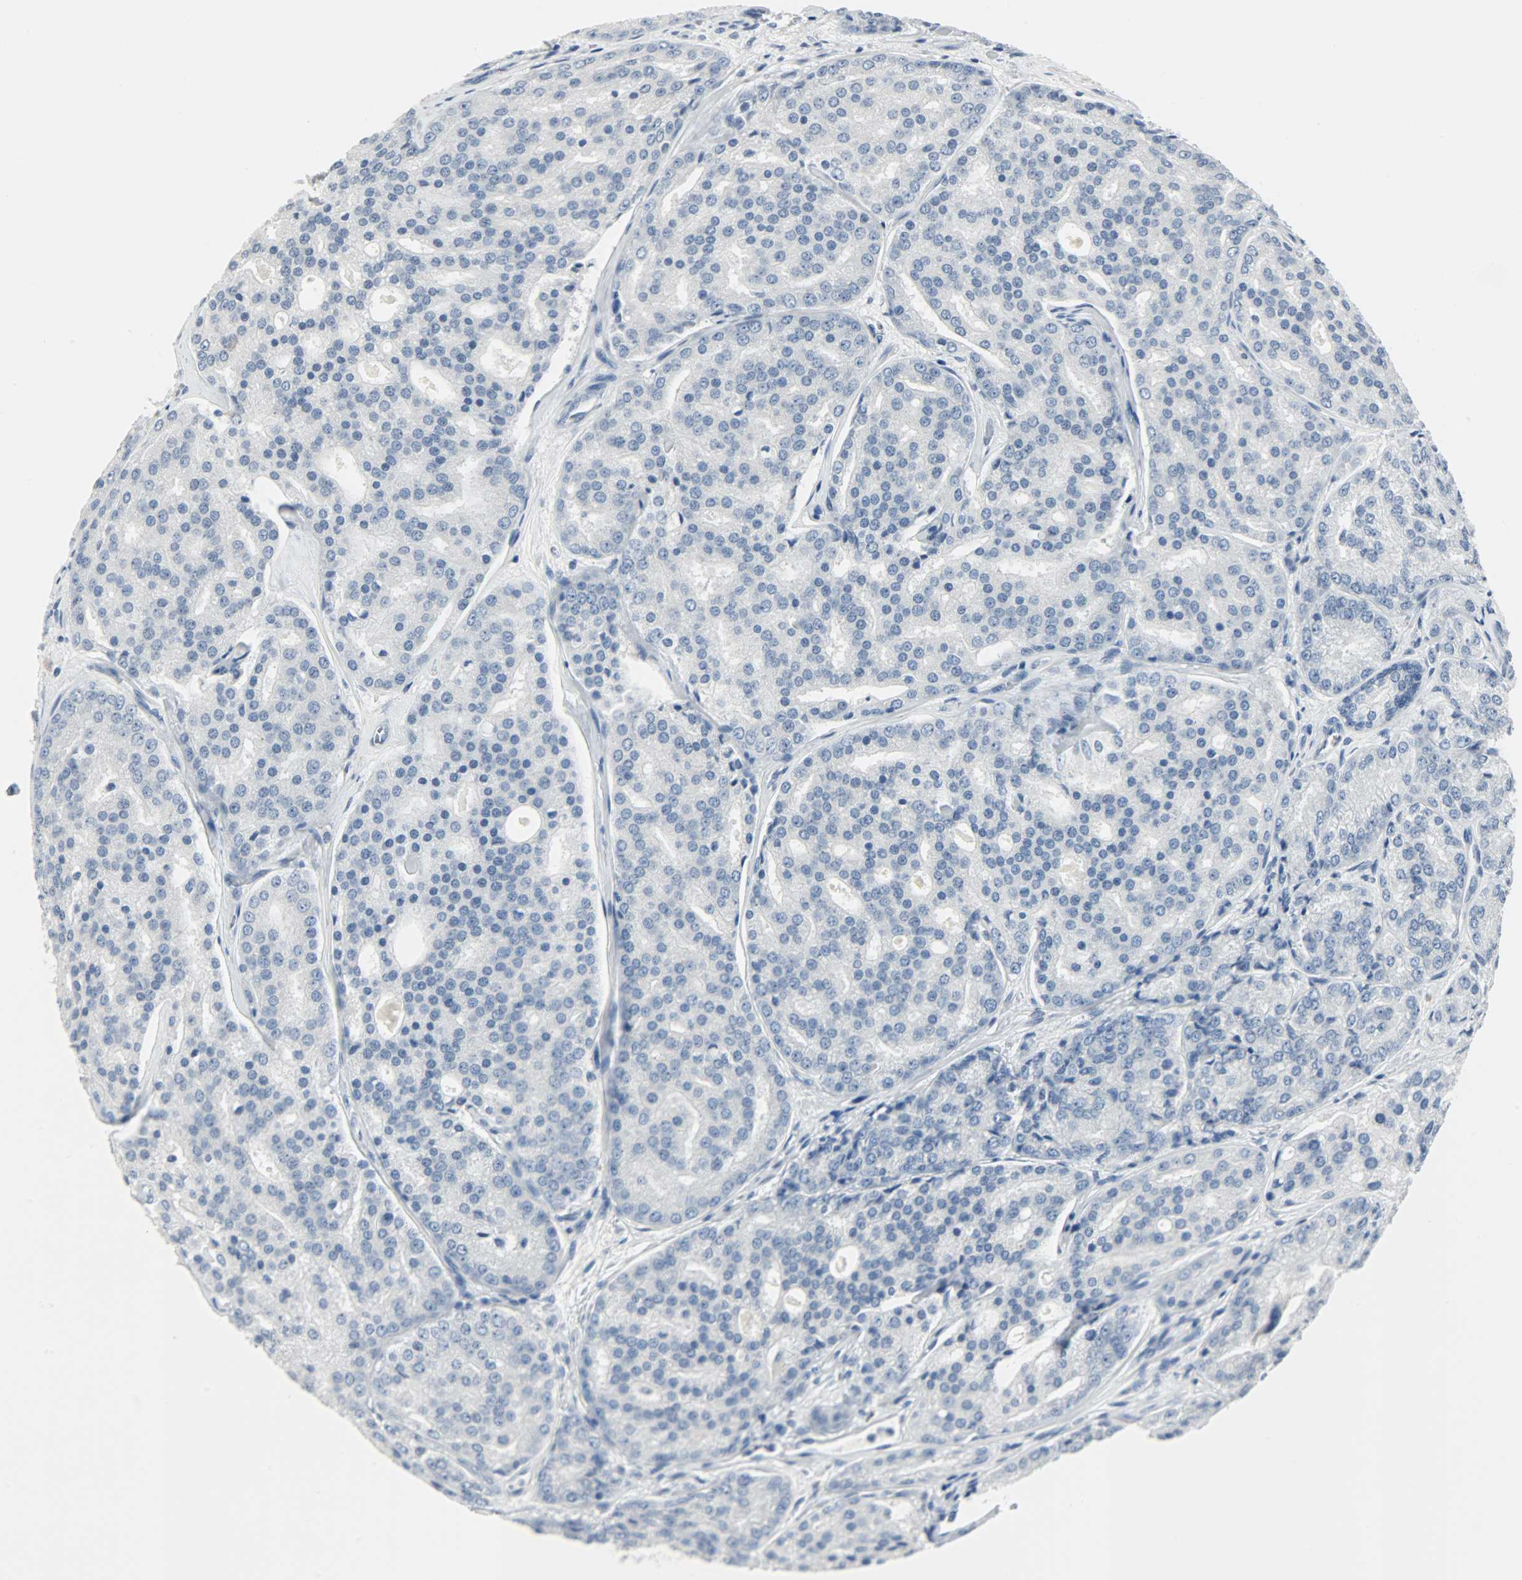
{"staining": {"intensity": "negative", "quantity": "none", "location": "none"}, "tissue": "prostate cancer", "cell_type": "Tumor cells", "image_type": "cancer", "snomed": [{"axis": "morphology", "description": "Adenocarcinoma, High grade"}, {"axis": "topography", "description": "Prostate"}], "caption": "High magnification brightfield microscopy of prostate cancer stained with DAB (3,3'-diaminobenzidine) (brown) and counterstained with hematoxylin (blue): tumor cells show no significant positivity. (DAB immunohistochemistry, high magnification).", "gene": "KIT", "patient": {"sex": "male", "age": 64}}